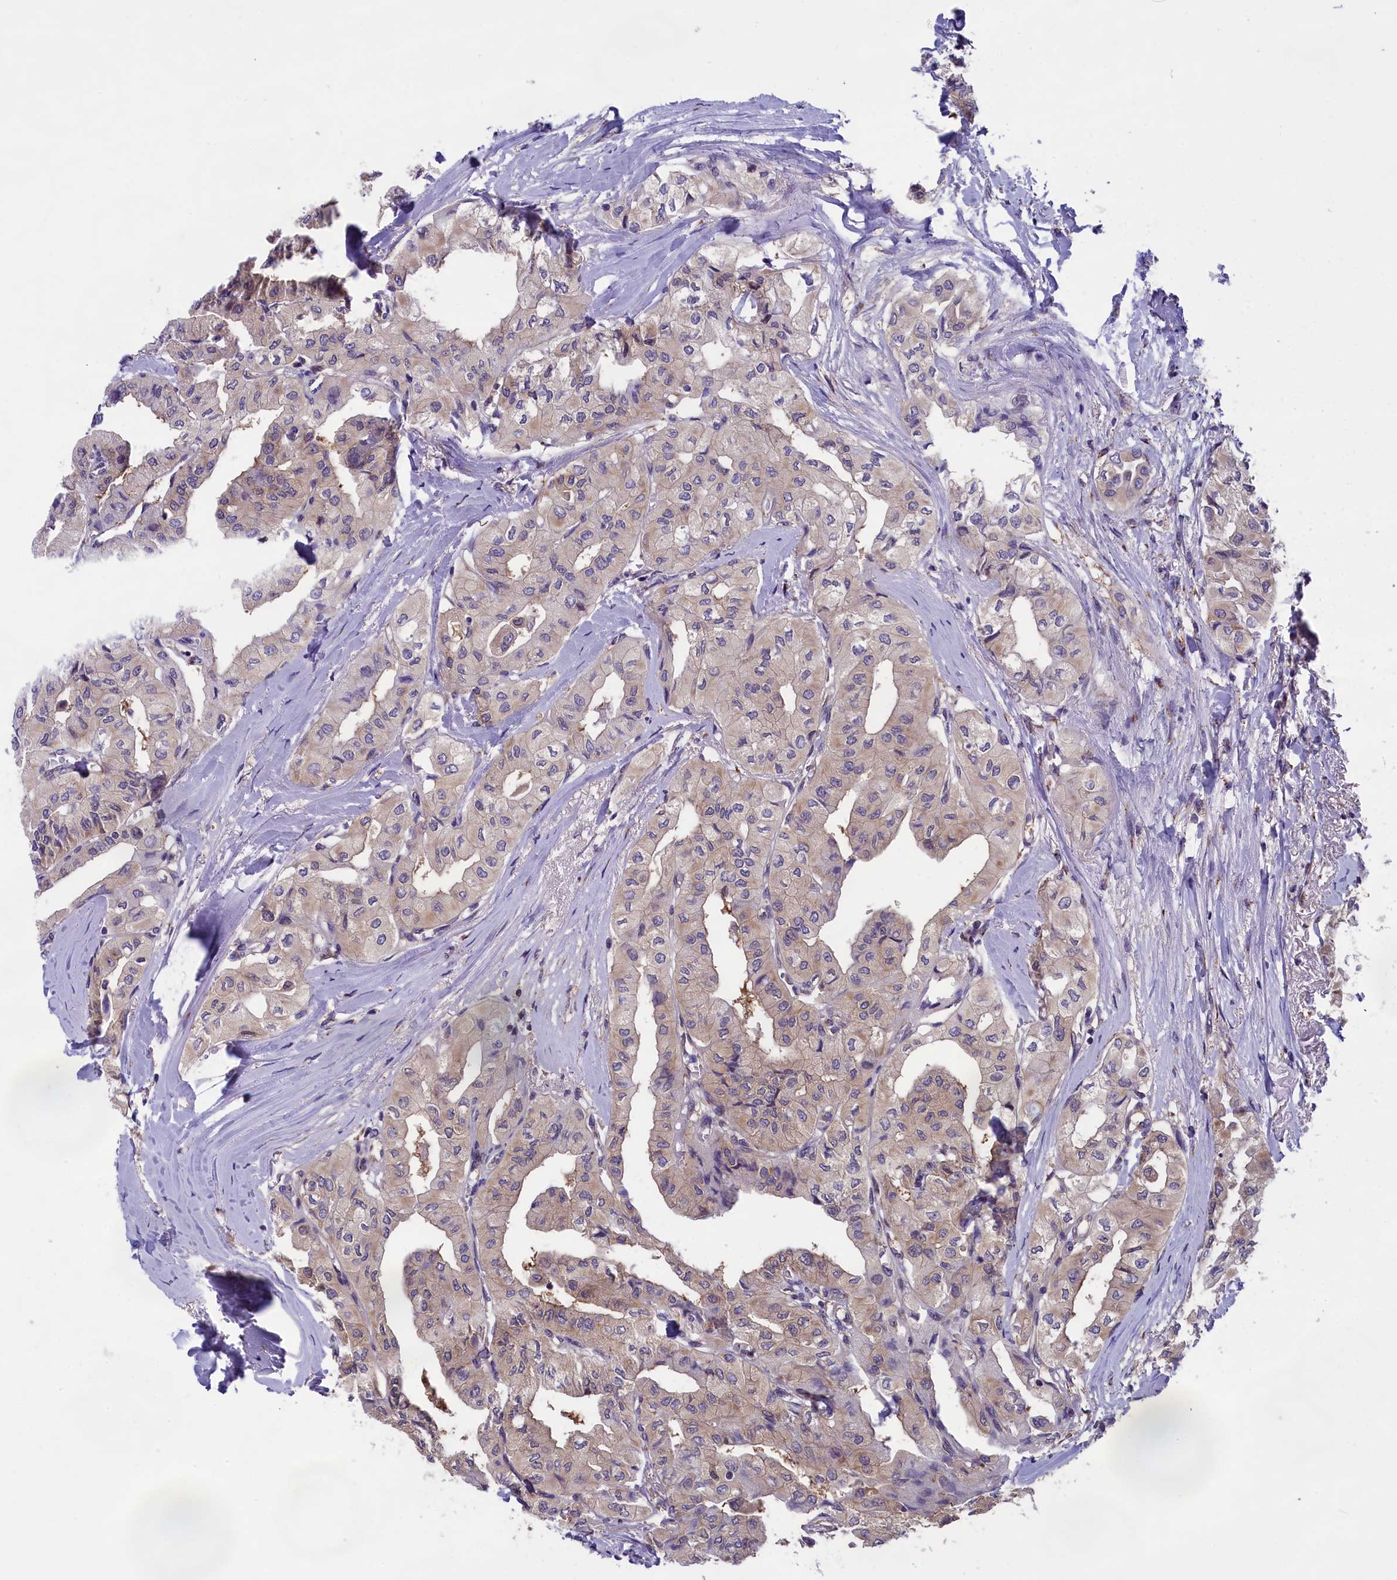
{"staining": {"intensity": "weak", "quantity": "25%-75%", "location": "cytoplasmic/membranous"}, "tissue": "thyroid cancer", "cell_type": "Tumor cells", "image_type": "cancer", "snomed": [{"axis": "morphology", "description": "Papillary adenocarcinoma, NOS"}, {"axis": "topography", "description": "Thyroid gland"}], "caption": "High-power microscopy captured an immunohistochemistry micrograph of thyroid cancer, revealing weak cytoplasmic/membranous expression in about 25%-75% of tumor cells.", "gene": "ABCC8", "patient": {"sex": "female", "age": 59}}